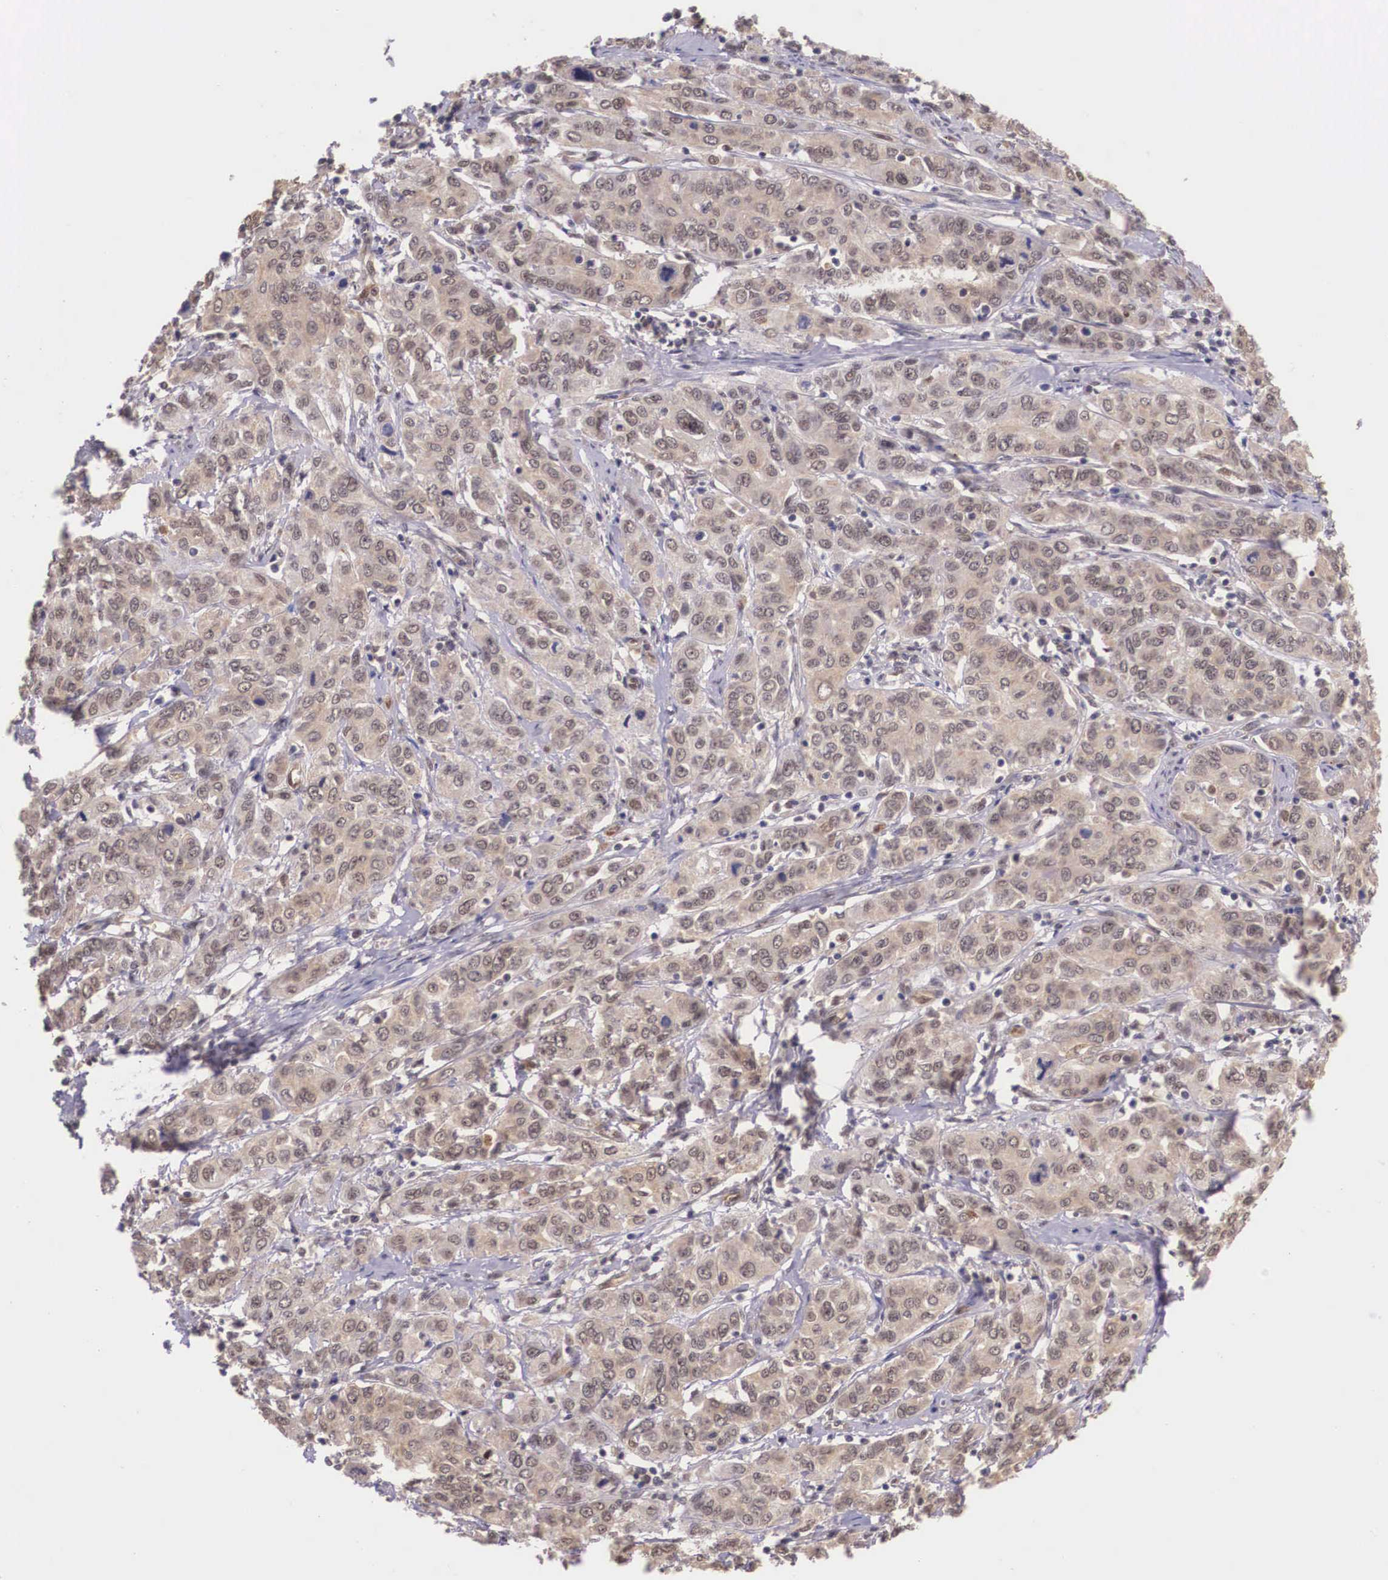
{"staining": {"intensity": "weak", "quantity": ">75%", "location": "cytoplasmic/membranous"}, "tissue": "cervical cancer", "cell_type": "Tumor cells", "image_type": "cancer", "snomed": [{"axis": "morphology", "description": "Squamous cell carcinoma, NOS"}, {"axis": "topography", "description": "Cervix"}], "caption": "The micrograph exhibits staining of cervical cancer, revealing weak cytoplasmic/membranous protein staining (brown color) within tumor cells.", "gene": "VASH1", "patient": {"sex": "female", "age": 38}}